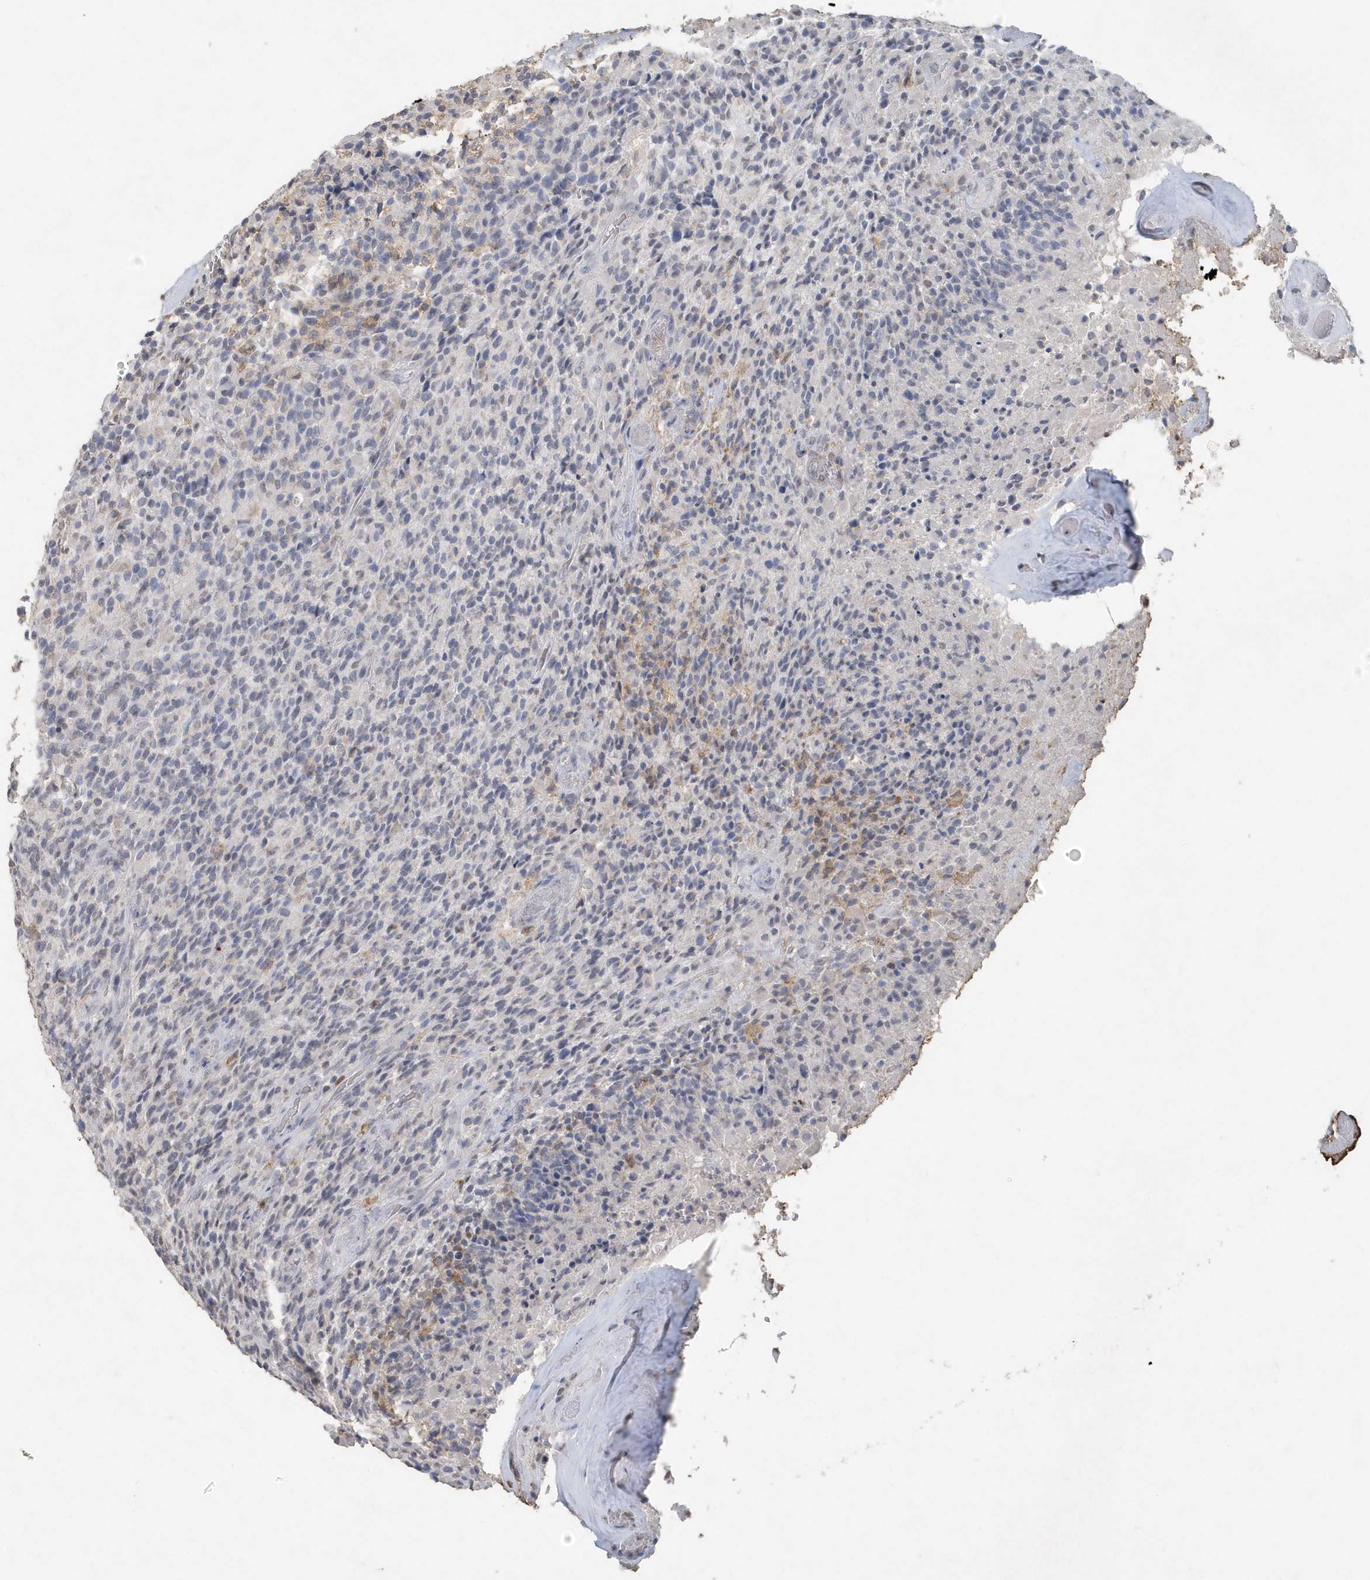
{"staining": {"intensity": "negative", "quantity": "none", "location": "none"}, "tissue": "glioma", "cell_type": "Tumor cells", "image_type": "cancer", "snomed": [{"axis": "morphology", "description": "Glioma, malignant, High grade"}, {"axis": "topography", "description": "Brain"}], "caption": "The image shows no significant positivity in tumor cells of malignant glioma (high-grade).", "gene": "PDCD1", "patient": {"sex": "male", "age": 71}}